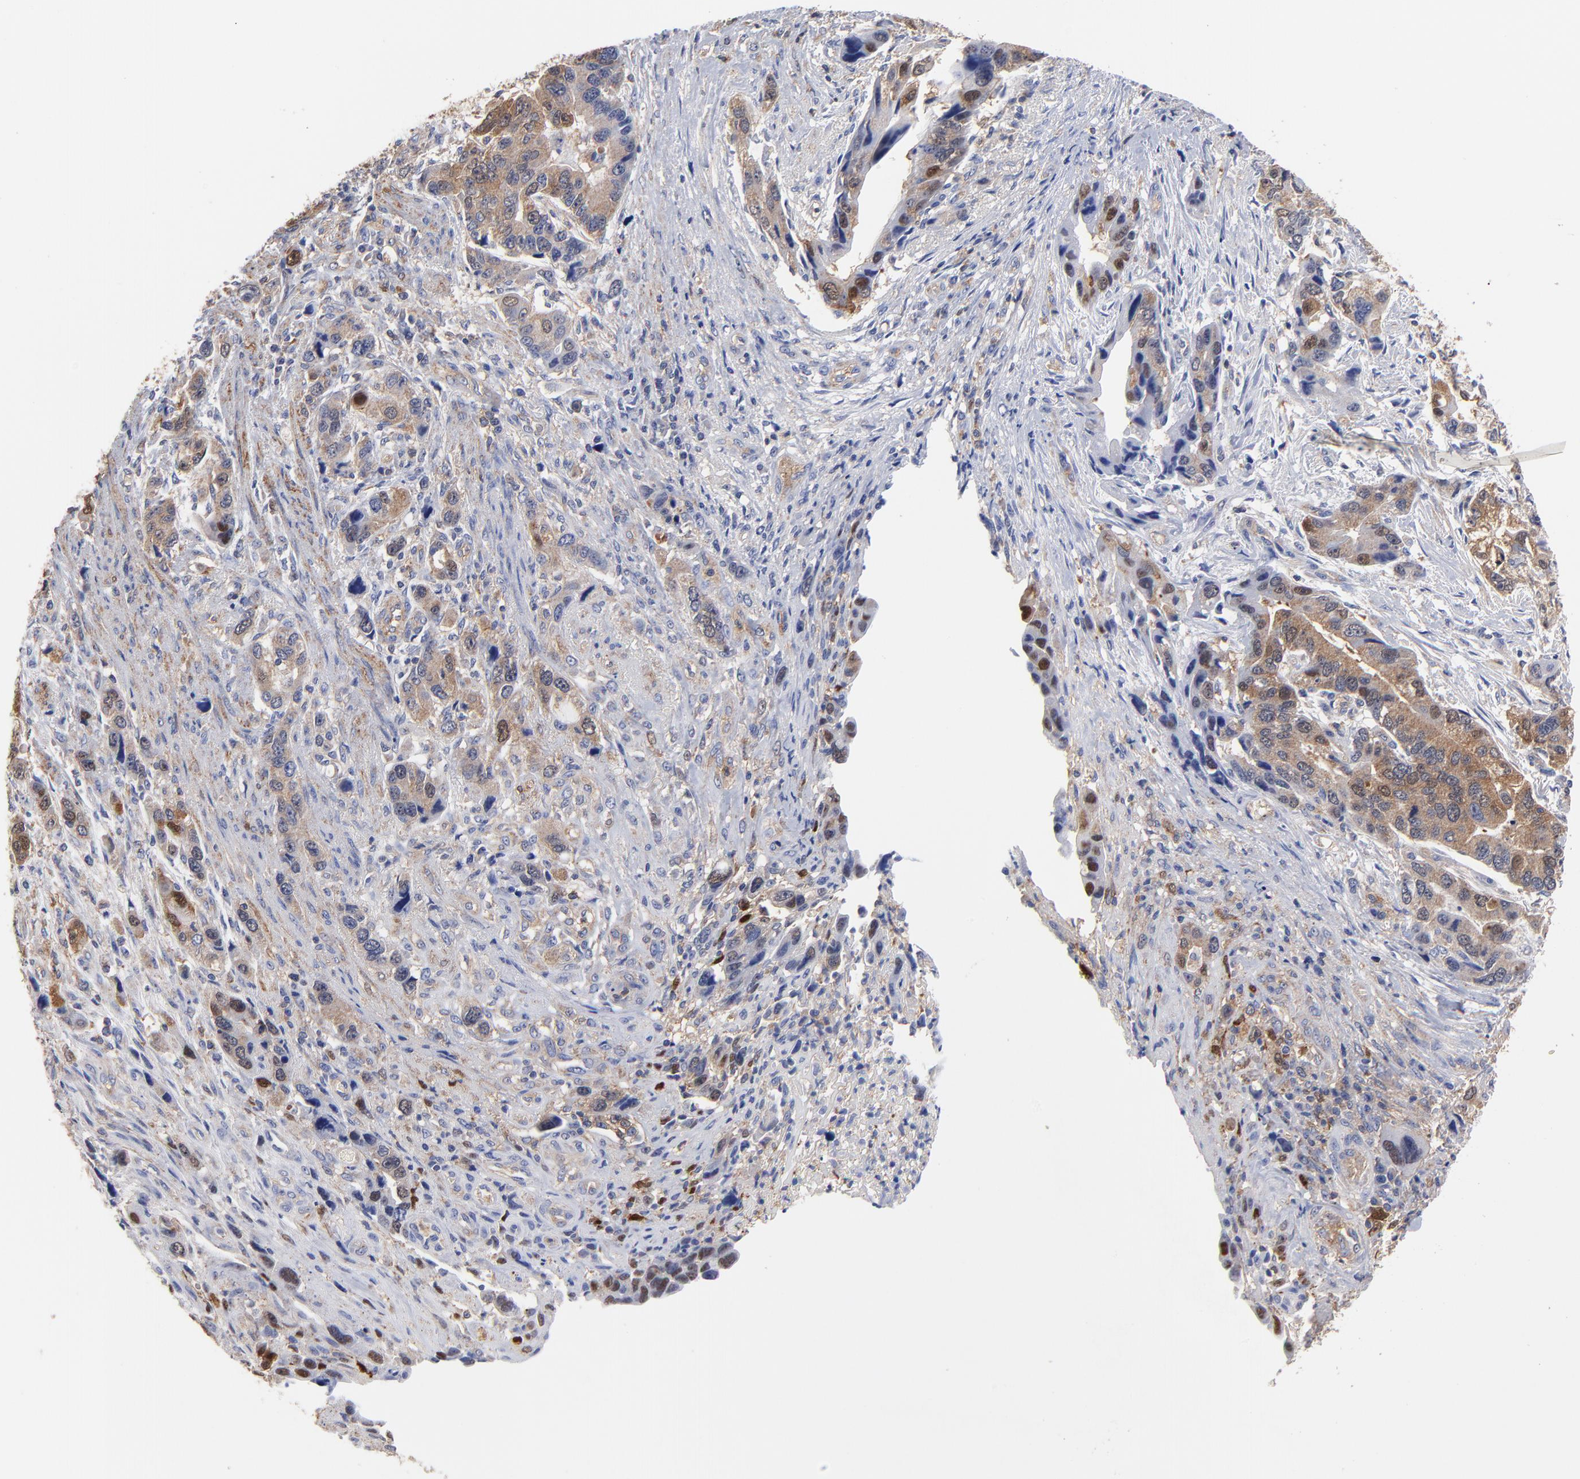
{"staining": {"intensity": "moderate", "quantity": ">75%", "location": "cytoplasmic/membranous"}, "tissue": "stomach cancer", "cell_type": "Tumor cells", "image_type": "cancer", "snomed": [{"axis": "morphology", "description": "Adenocarcinoma, NOS"}, {"axis": "topography", "description": "Stomach, lower"}], "caption": "Protein analysis of adenocarcinoma (stomach) tissue demonstrates moderate cytoplasmic/membranous expression in approximately >75% of tumor cells.", "gene": "ASL", "patient": {"sex": "female", "age": 93}}